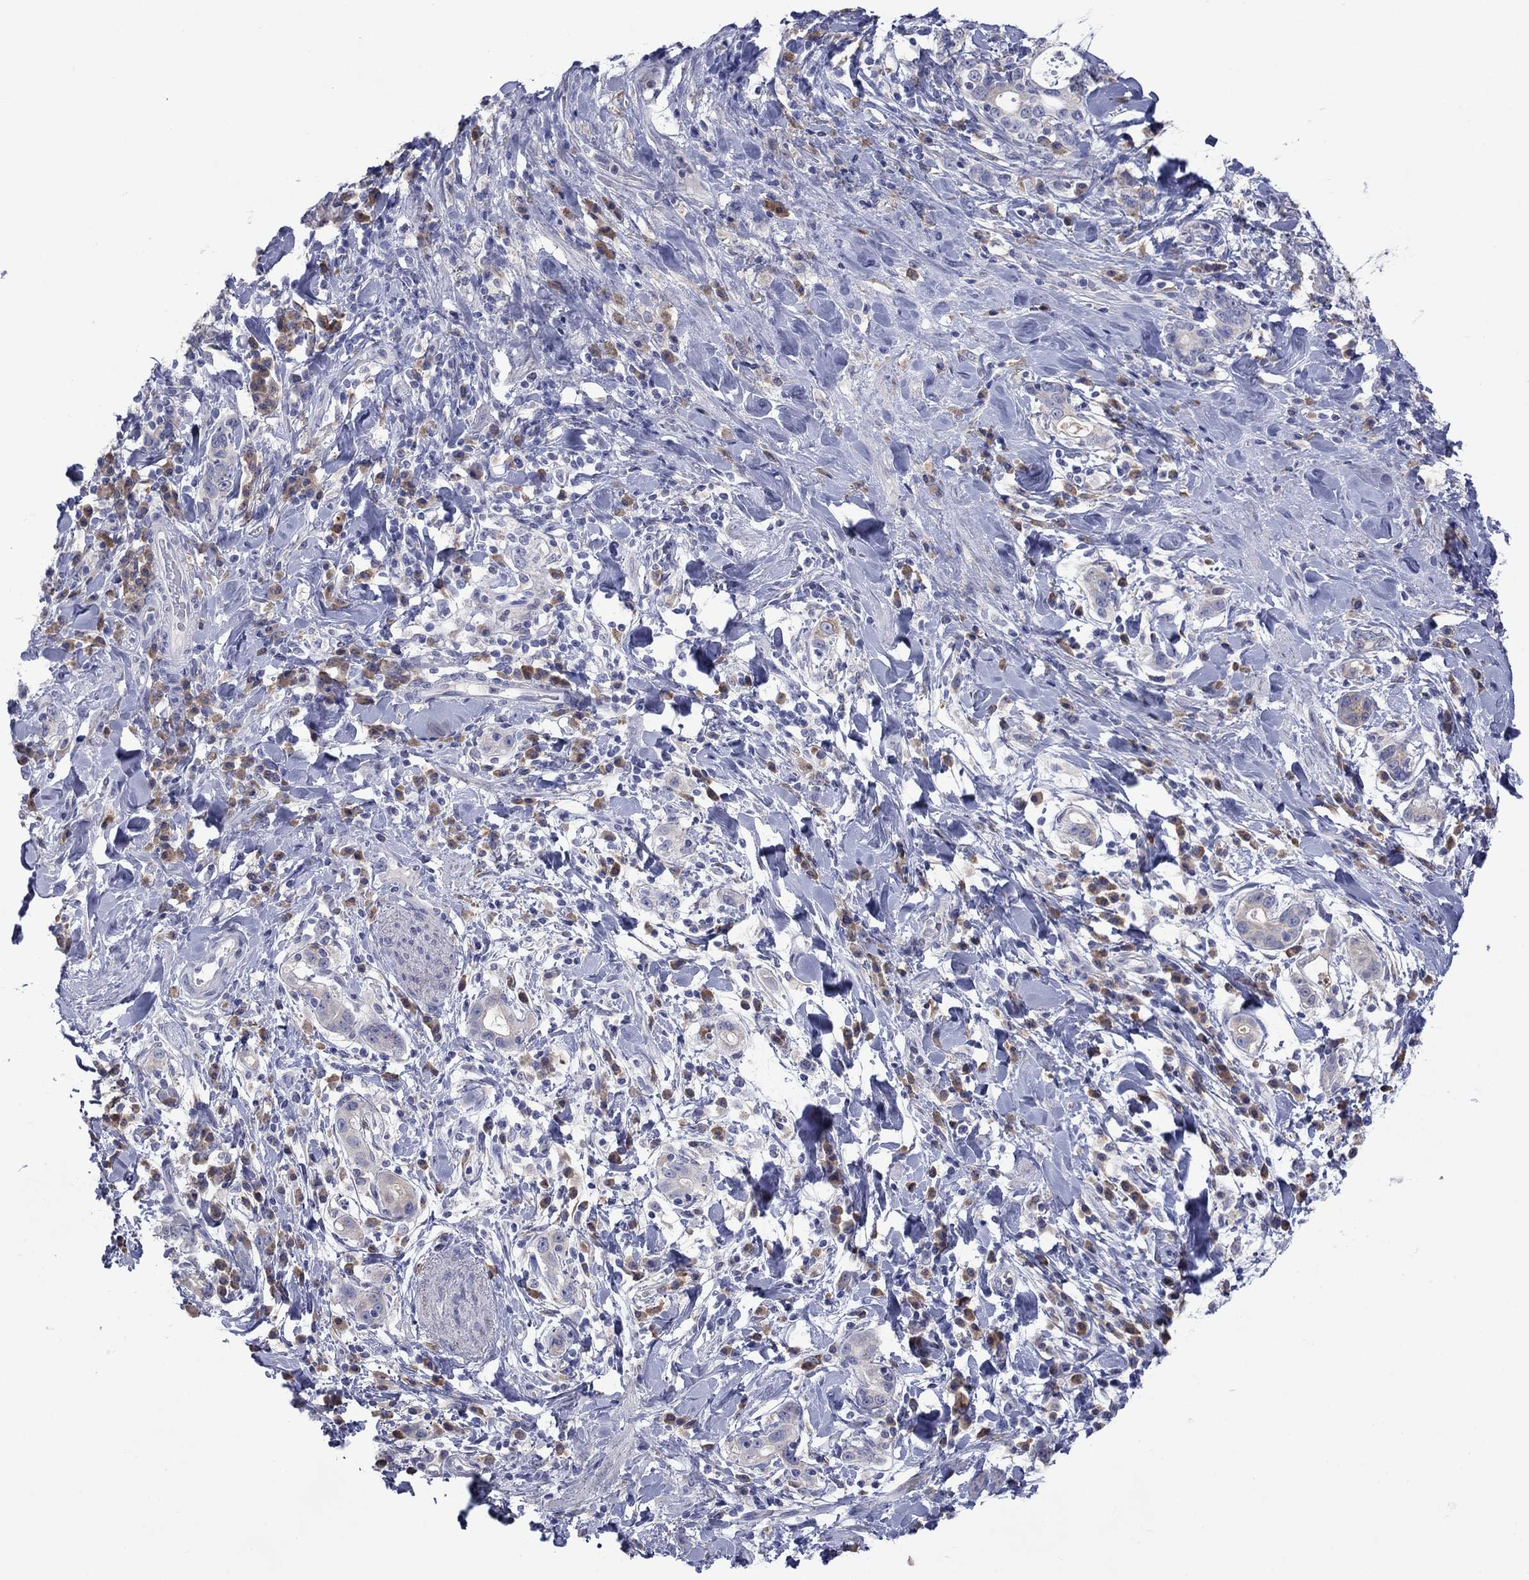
{"staining": {"intensity": "negative", "quantity": "none", "location": "none"}, "tissue": "stomach cancer", "cell_type": "Tumor cells", "image_type": "cancer", "snomed": [{"axis": "morphology", "description": "Adenocarcinoma, NOS"}, {"axis": "topography", "description": "Stomach"}], "caption": "High magnification brightfield microscopy of stomach cancer (adenocarcinoma) stained with DAB (brown) and counterstained with hematoxylin (blue): tumor cells show no significant staining.", "gene": "TMPRSS11A", "patient": {"sex": "male", "age": 79}}